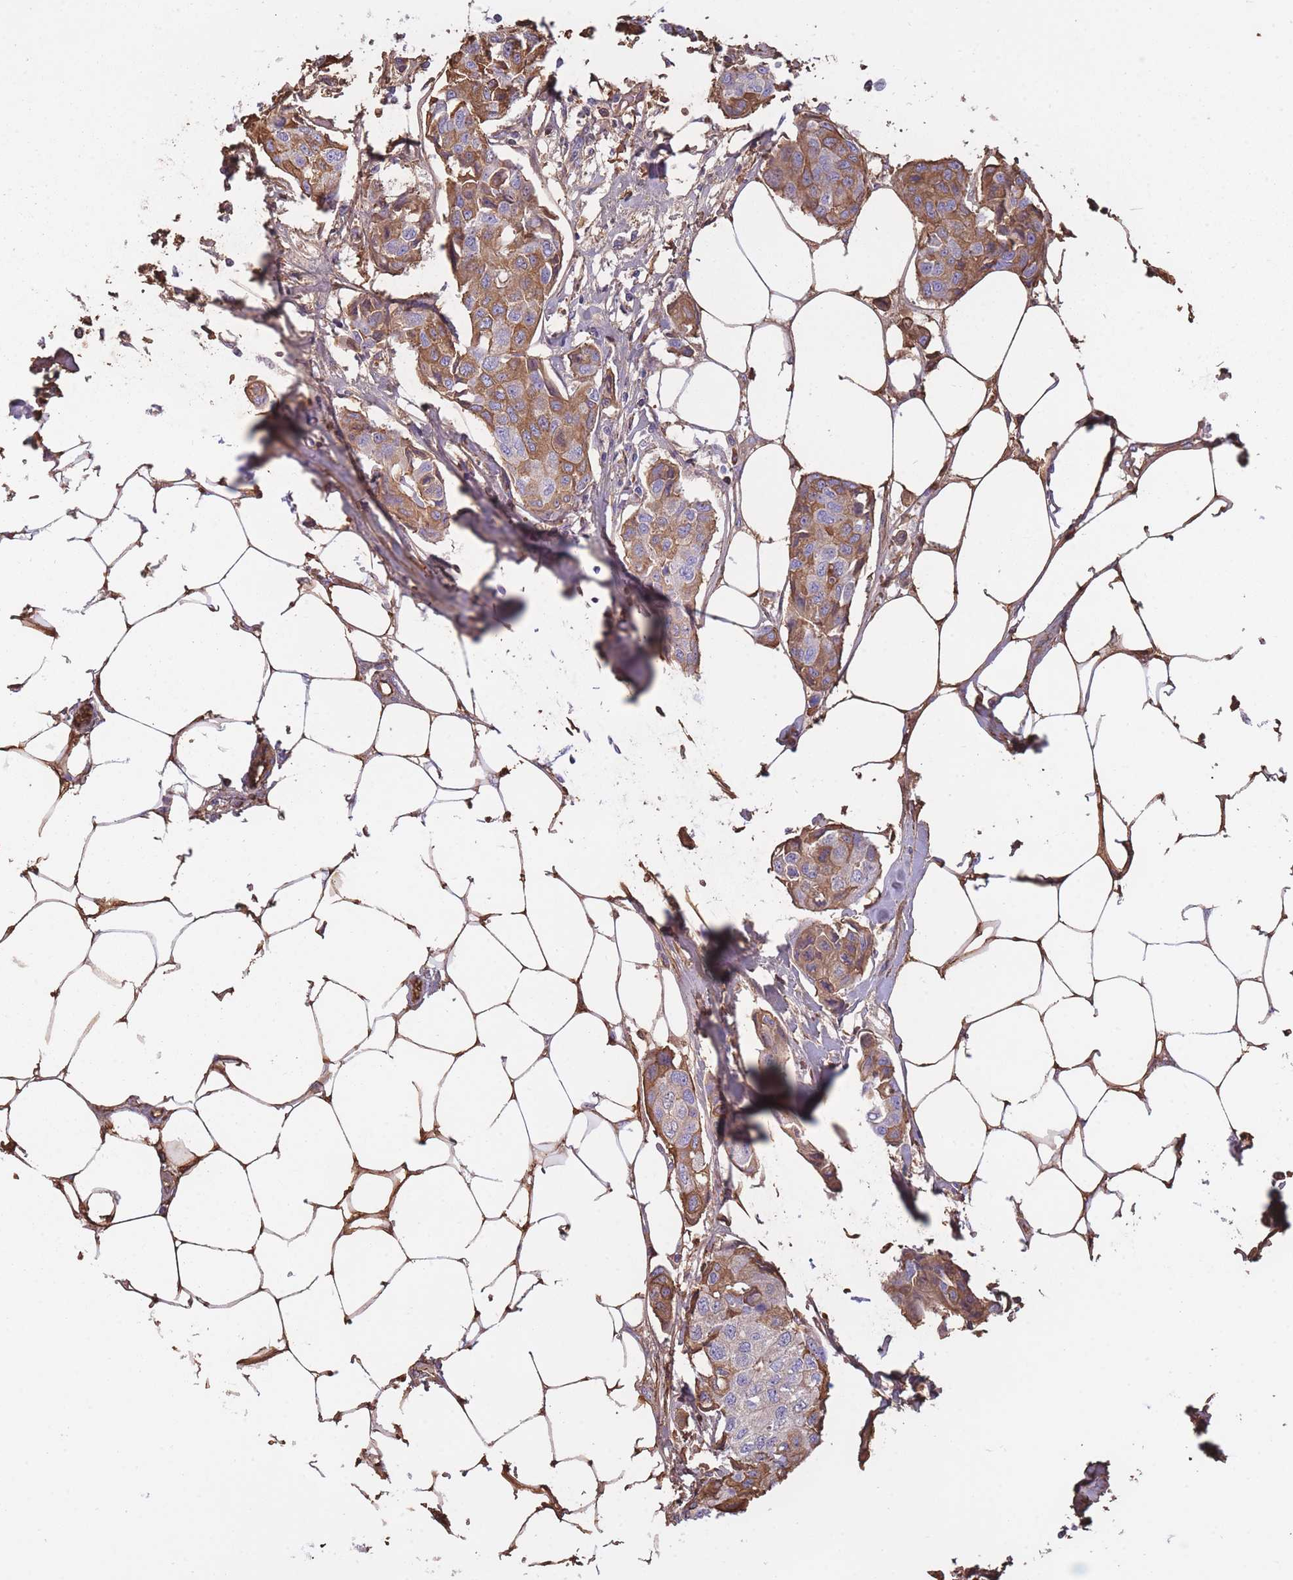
{"staining": {"intensity": "moderate", "quantity": "25%-75%", "location": "cytoplasmic/membranous"}, "tissue": "breast cancer", "cell_type": "Tumor cells", "image_type": "cancer", "snomed": [{"axis": "morphology", "description": "Duct carcinoma"}, {"axis": "topography", "description": "Breast"}, {"axis": "topography", "description": "Lymph node"}], "caption": "Breast intraductal carcinoma stained with a brown dye displays moderate cytoplasmic/membranous positive staining in about 25%-75% of tumor cells.", "gene": "KAT2A", "patient": {"sex": "female", "age": 80}}